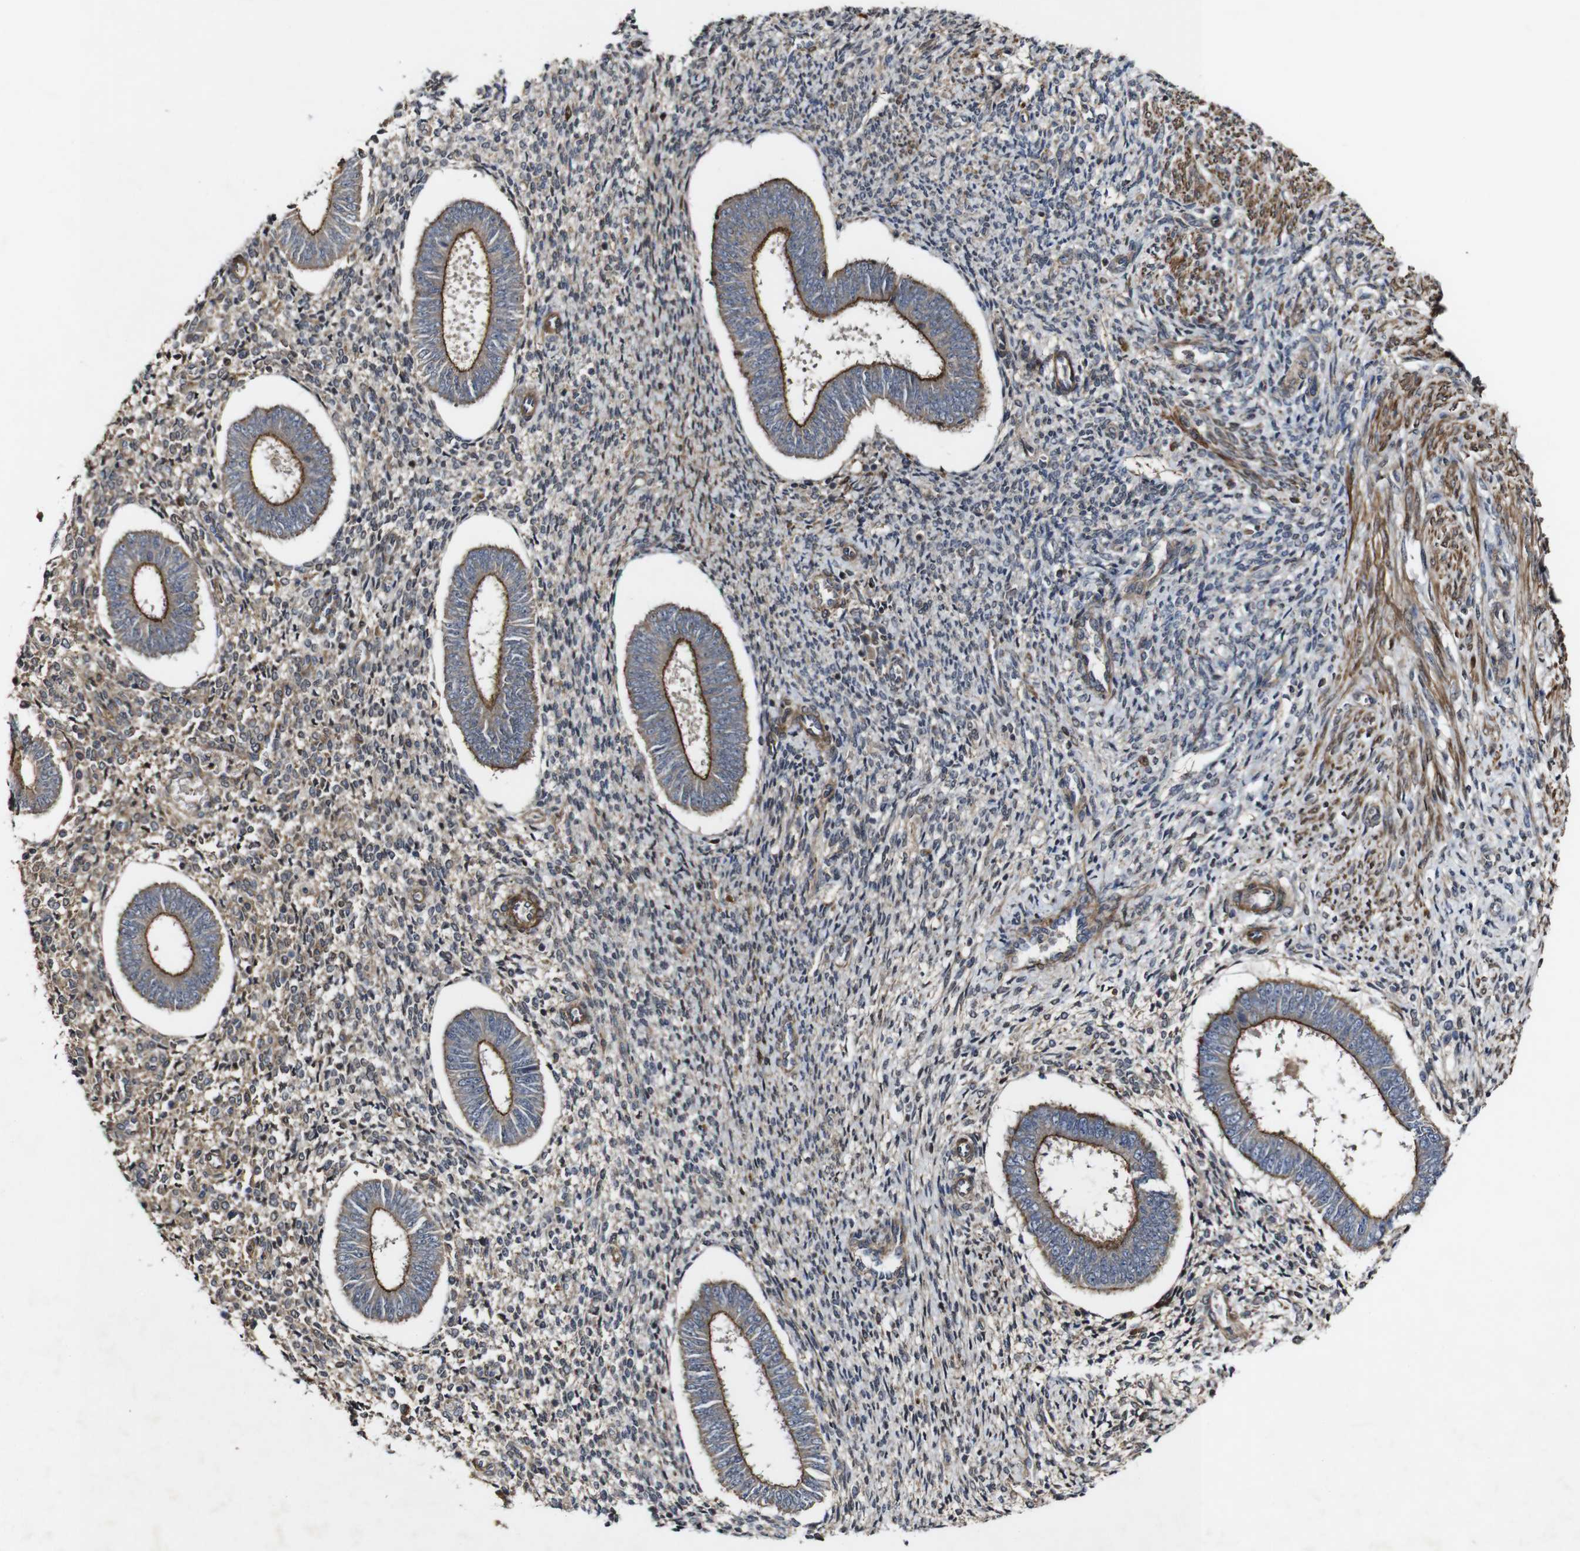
{"staining": {"intensity": "weak", "quantity": ">75%", "location": "cytoplasmic/membranous"}, "tissue": "endometrium", "cell_type": "Cells in endometrial stroma", "image_type": "normal", "snomed": [{"axis": "morphology", "description": "Normal tissue, NOS"}, {"axis": "topography", "description": "Endometrium"}], "caption": "Endometrium stained with DAB immunohistochemistry (IHC) reveals low levels of weak cytoplasmic/membranous positivity in about >75% of cells in endometrial stroma. (Stains: DAB (3,3'-diaminobenzidine) in brown, nuclei in blue, Microscopy: brightfield microscopy at high magnification).", "gene": "GSDME", "patient": {"sex": "female", "age": 35}}